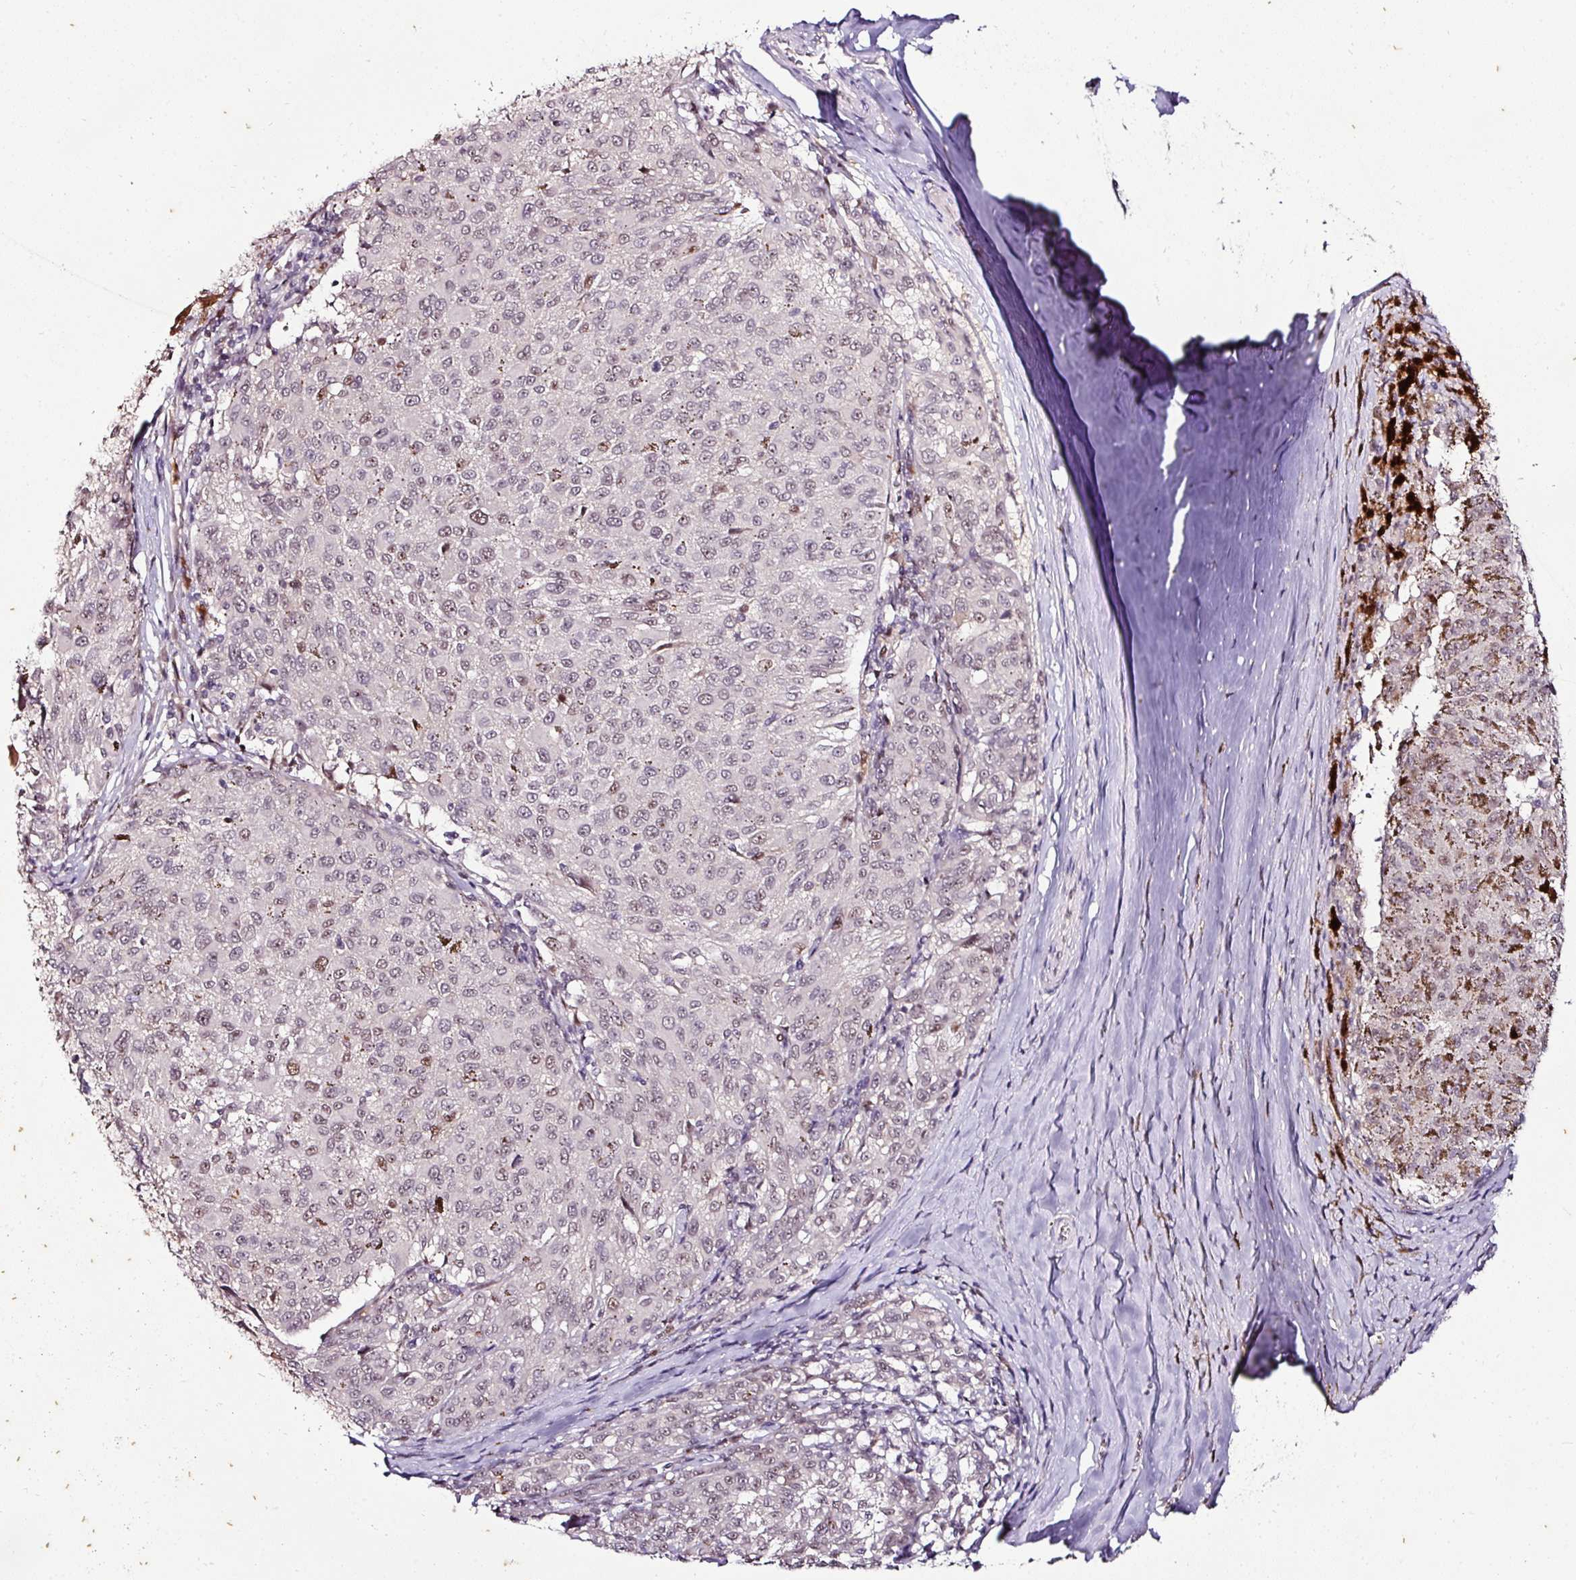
{"staining": {"intensity": "moderate", "quantity": "25%-75%", "location": "nuclear"}, "tissue": "melanoma", "cell_type": "Tumor cells", "image_type": "cancer", "snomed": [{"axis": "morphology", "description": "Malignant melanoma, NOS"}, {"axis": "topography", "description": "Skin"}], "caption": "Immunohistochemical staining of melanoma exhibits medium levels of moderate nuclear expression in about 25%-75% of tumor cells.", "gene": "KLF16", "patient": {"sex": "female", "age": 72}}